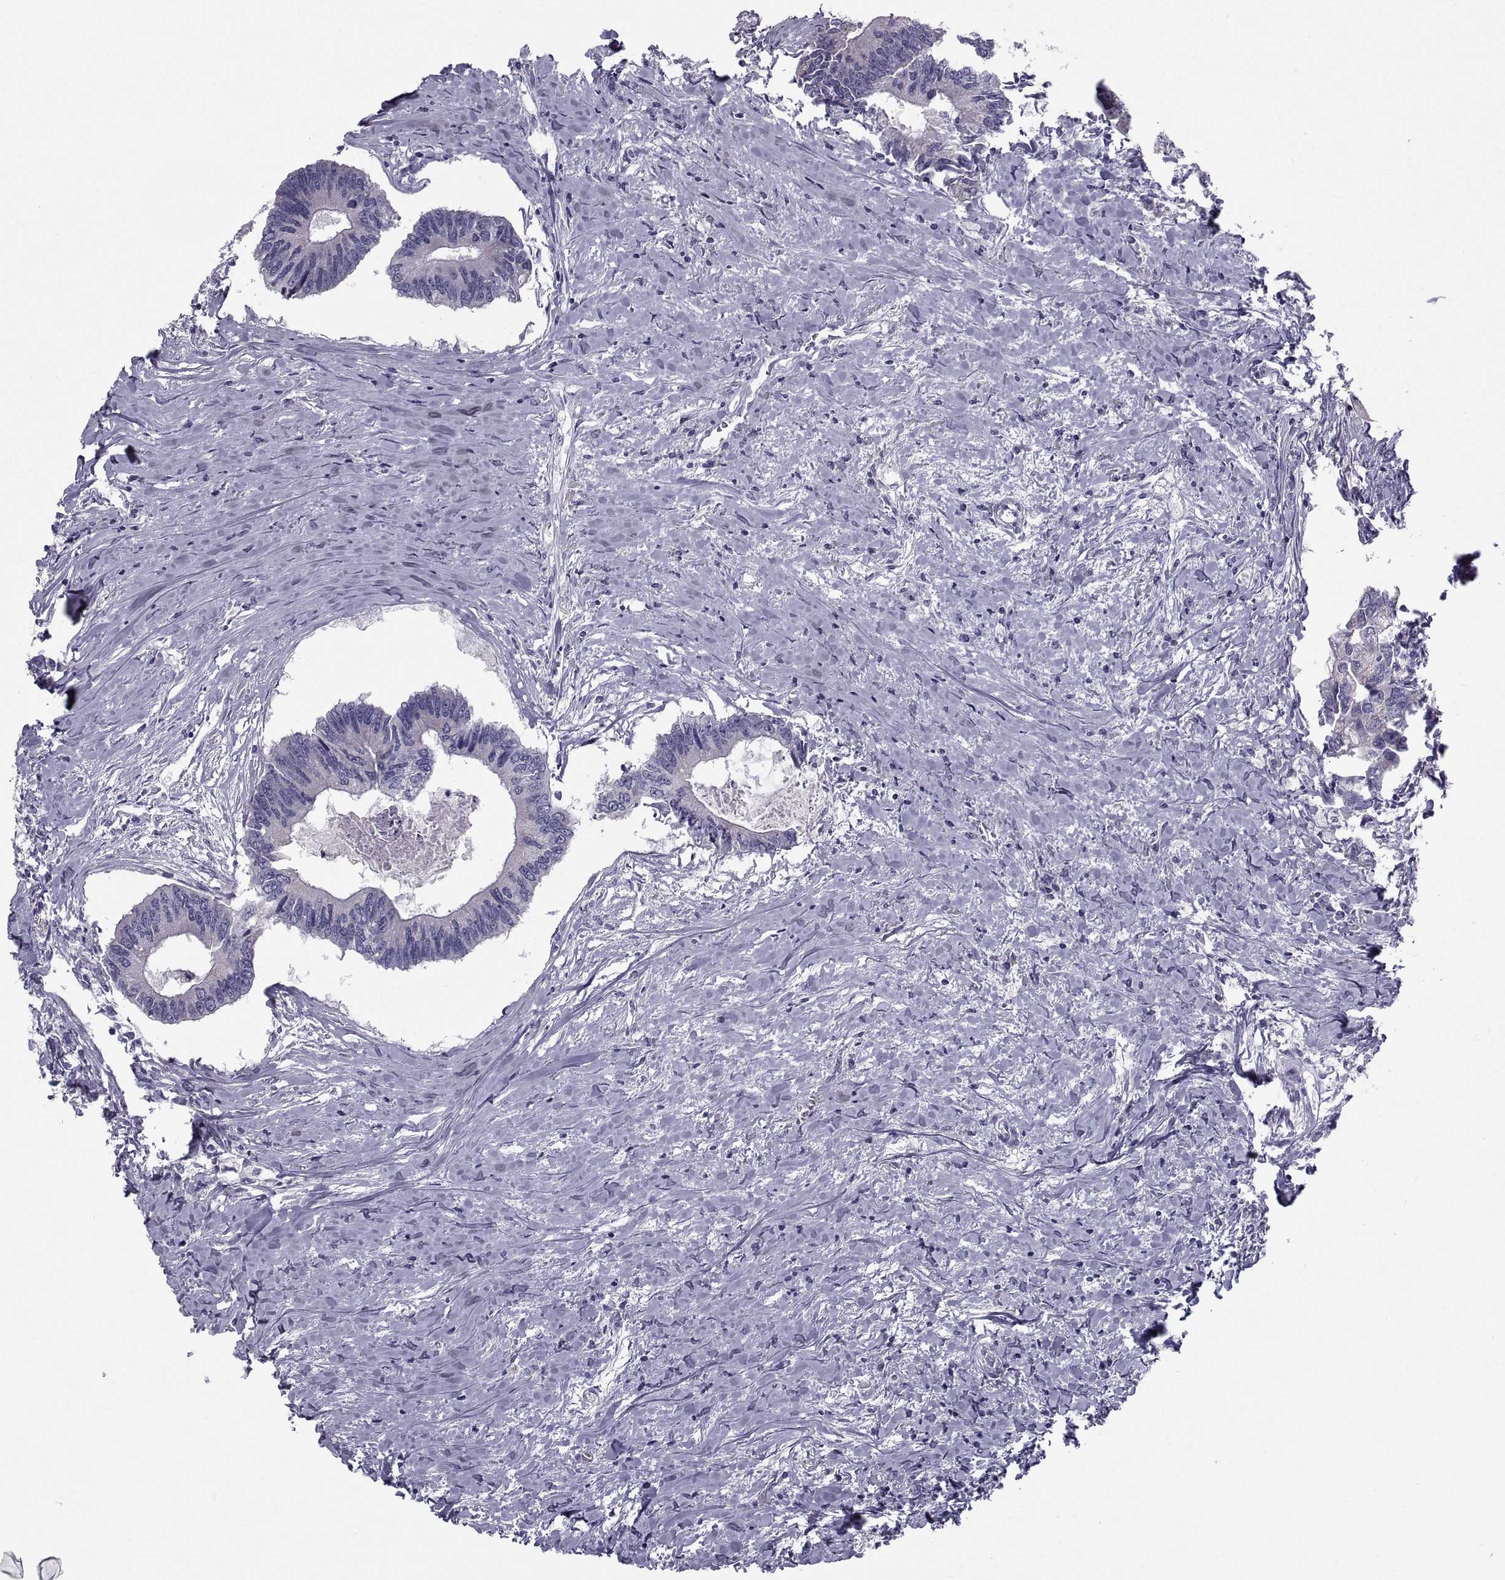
{"staining": {"intensity": "negative", "quantity": "none", "location": "none"}, "tissue": "colorectal cancer", "cell_type": "Tumor cells", "image_type": "cancer", "snomed": [{"axis": "morphology", "description": "Adenocarcinoma, NOS"}, {"axis": "topography", "description": "Colon"}], "caption": "Colorectal cancer was stained to show a protein in brown. There is no significant expression in tumor cells. The staining is performed using DAB brown chromogen with nuclei counter-stained in using hematoxylin.", "gene": "PDZRN4", "patient": {"sex": "male", "age": 53}}